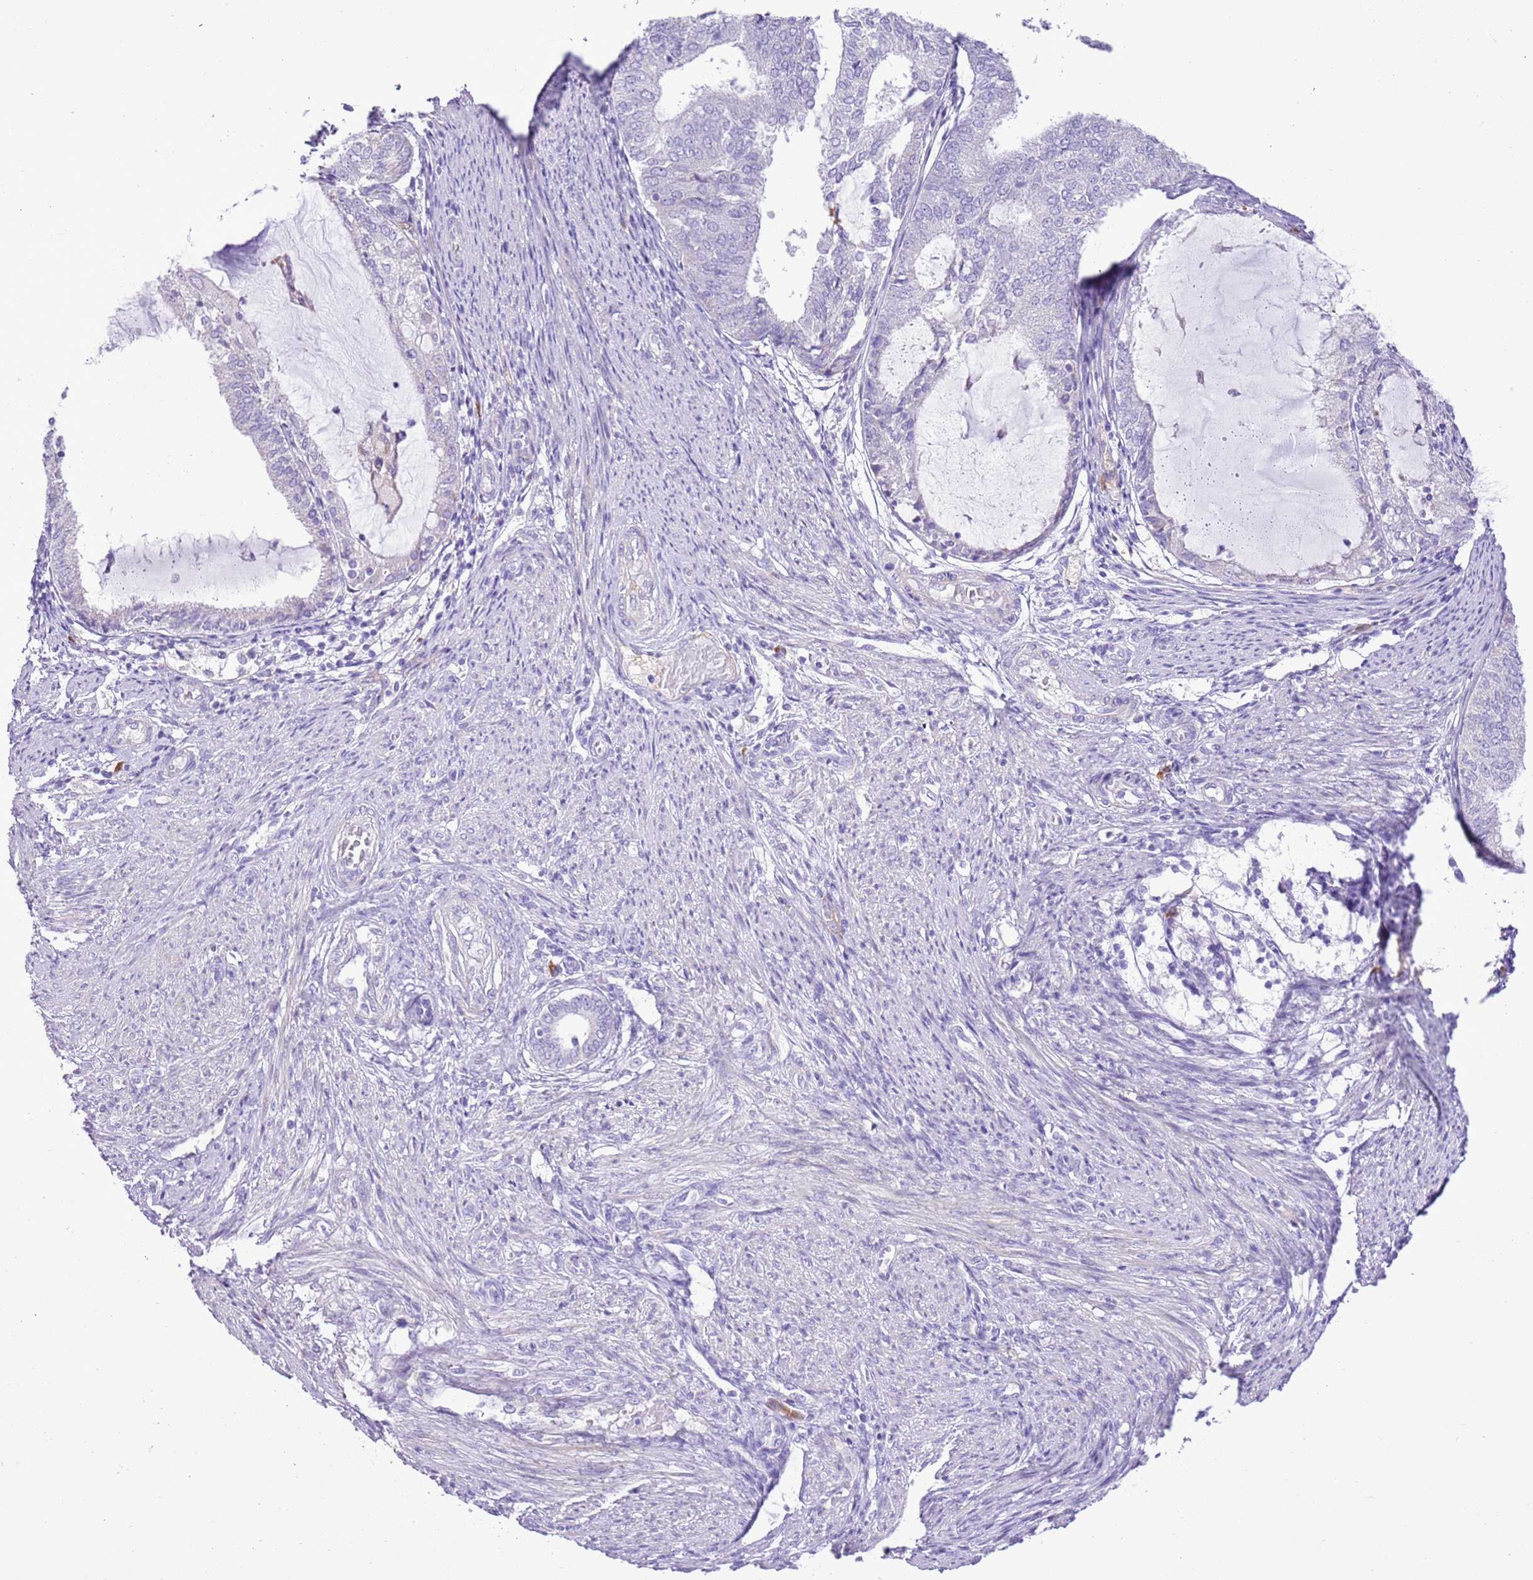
{"staining": {"intensity": "negative", "quantity": "none", "location": "none"}, "tissue": "endometrial cancer", "cell_type": "Tumor cells", "image_type": "cancer", "snomed": [{"axis": "morphology", "description": "Adenocarcinoma, NOS"}, {"axis": "topography", "description": "Endometrium"}], "caption": "A photomicrograph of endometrial adenocarcinoma stained for a protein displays no brown staining in tumor cells.", "gene": "AAR2", "patient": {"sex": "female", "age": 81}}